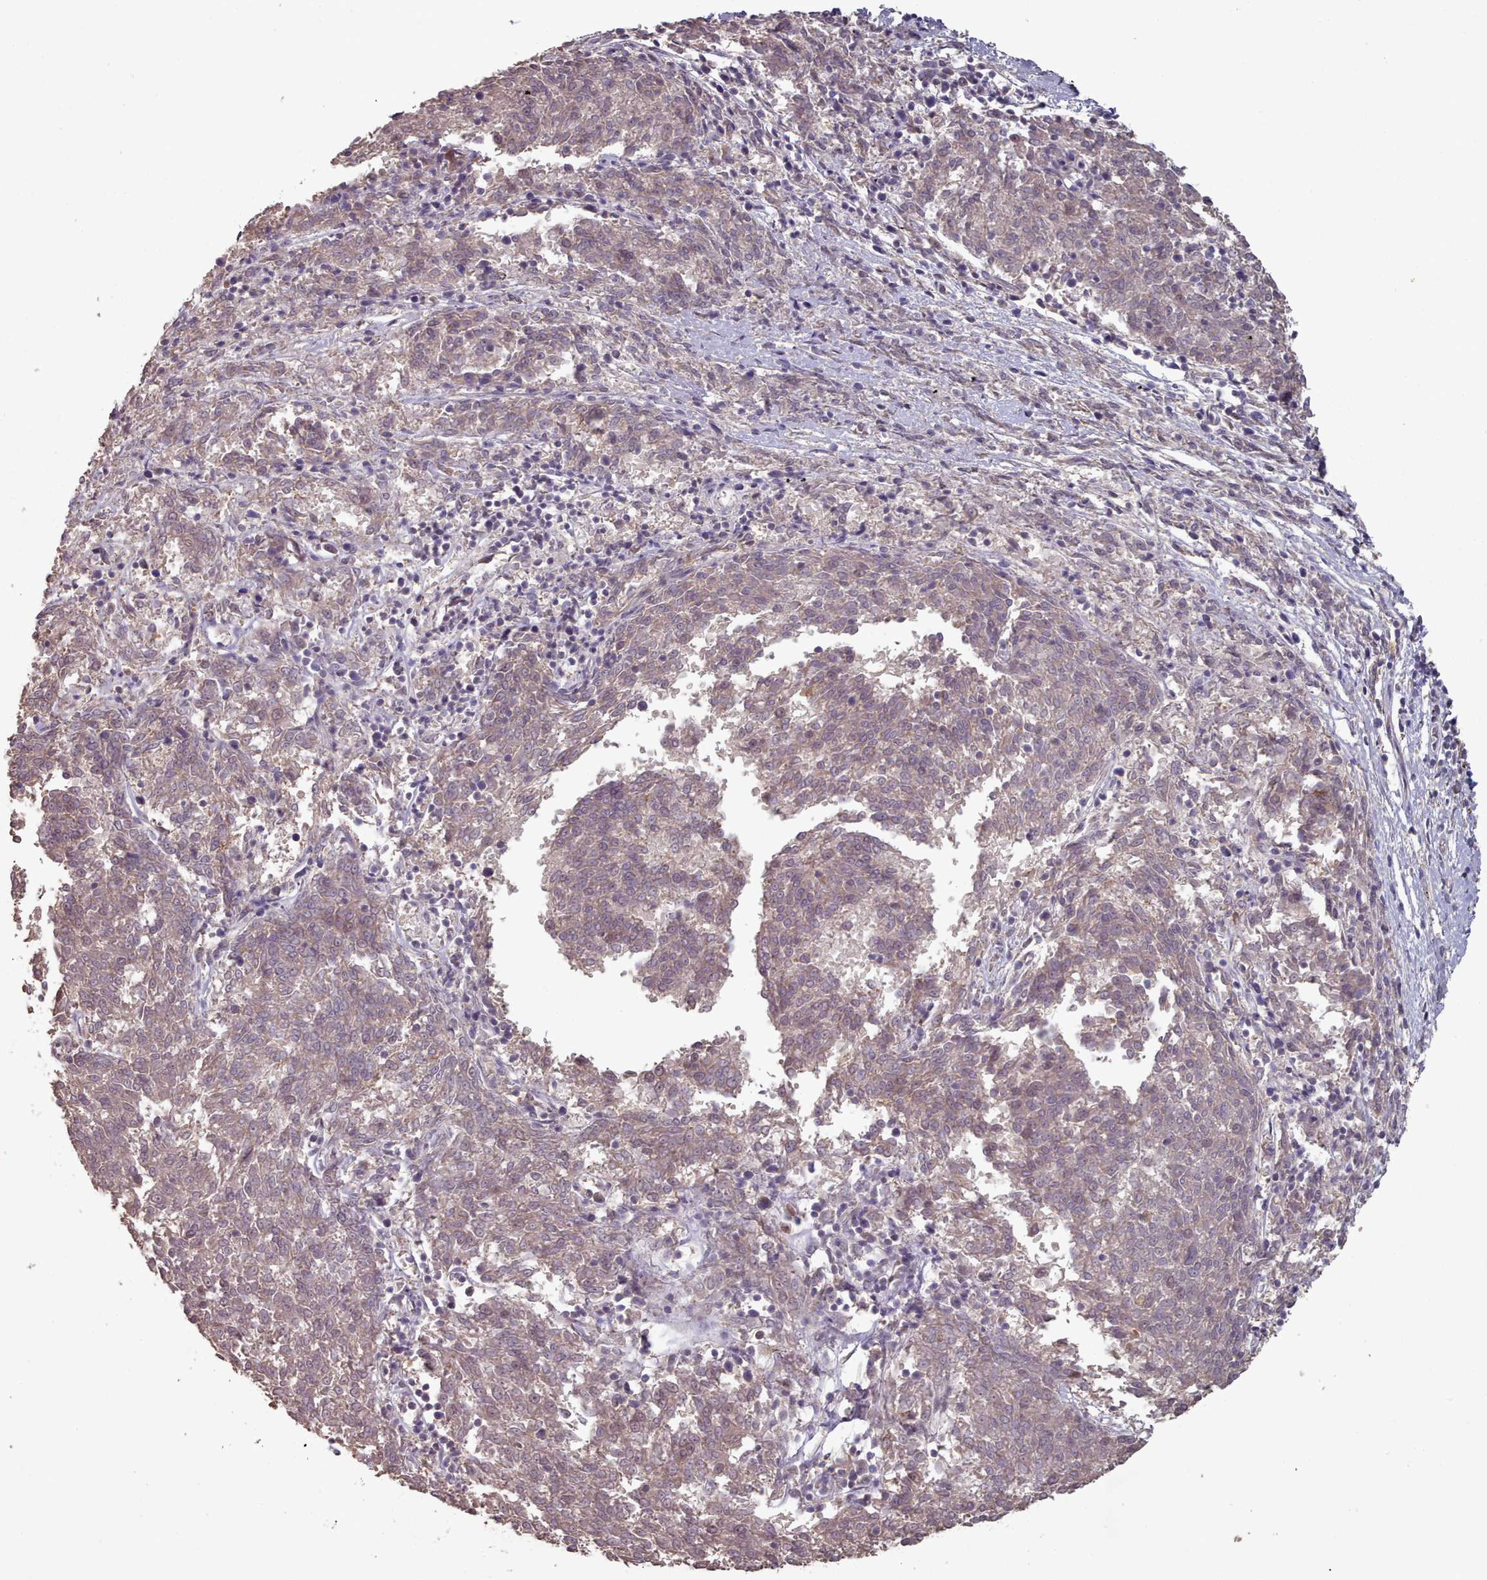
{"staining": {"intensity": "weak", "quantity": "25%-75%", "location": "cytoplasmic/membranous,nuclear"}, "tissue": "melanoma", "cell_type": "Tumor cells", "image_type": "cancer", "snomed": [{"axis": "morphology", "description": "Malignant melanoma, NOS"}, {"axis": "topography", "description": "Skin"}], "caption": "Tumor cells show low levels of weak cytoplasmic/membranous and nuclear expression in approximately 25%-75% of cells in melanoma.", "gene": "ERCC6L", "patient": {"sex": "female", "age": 72}}